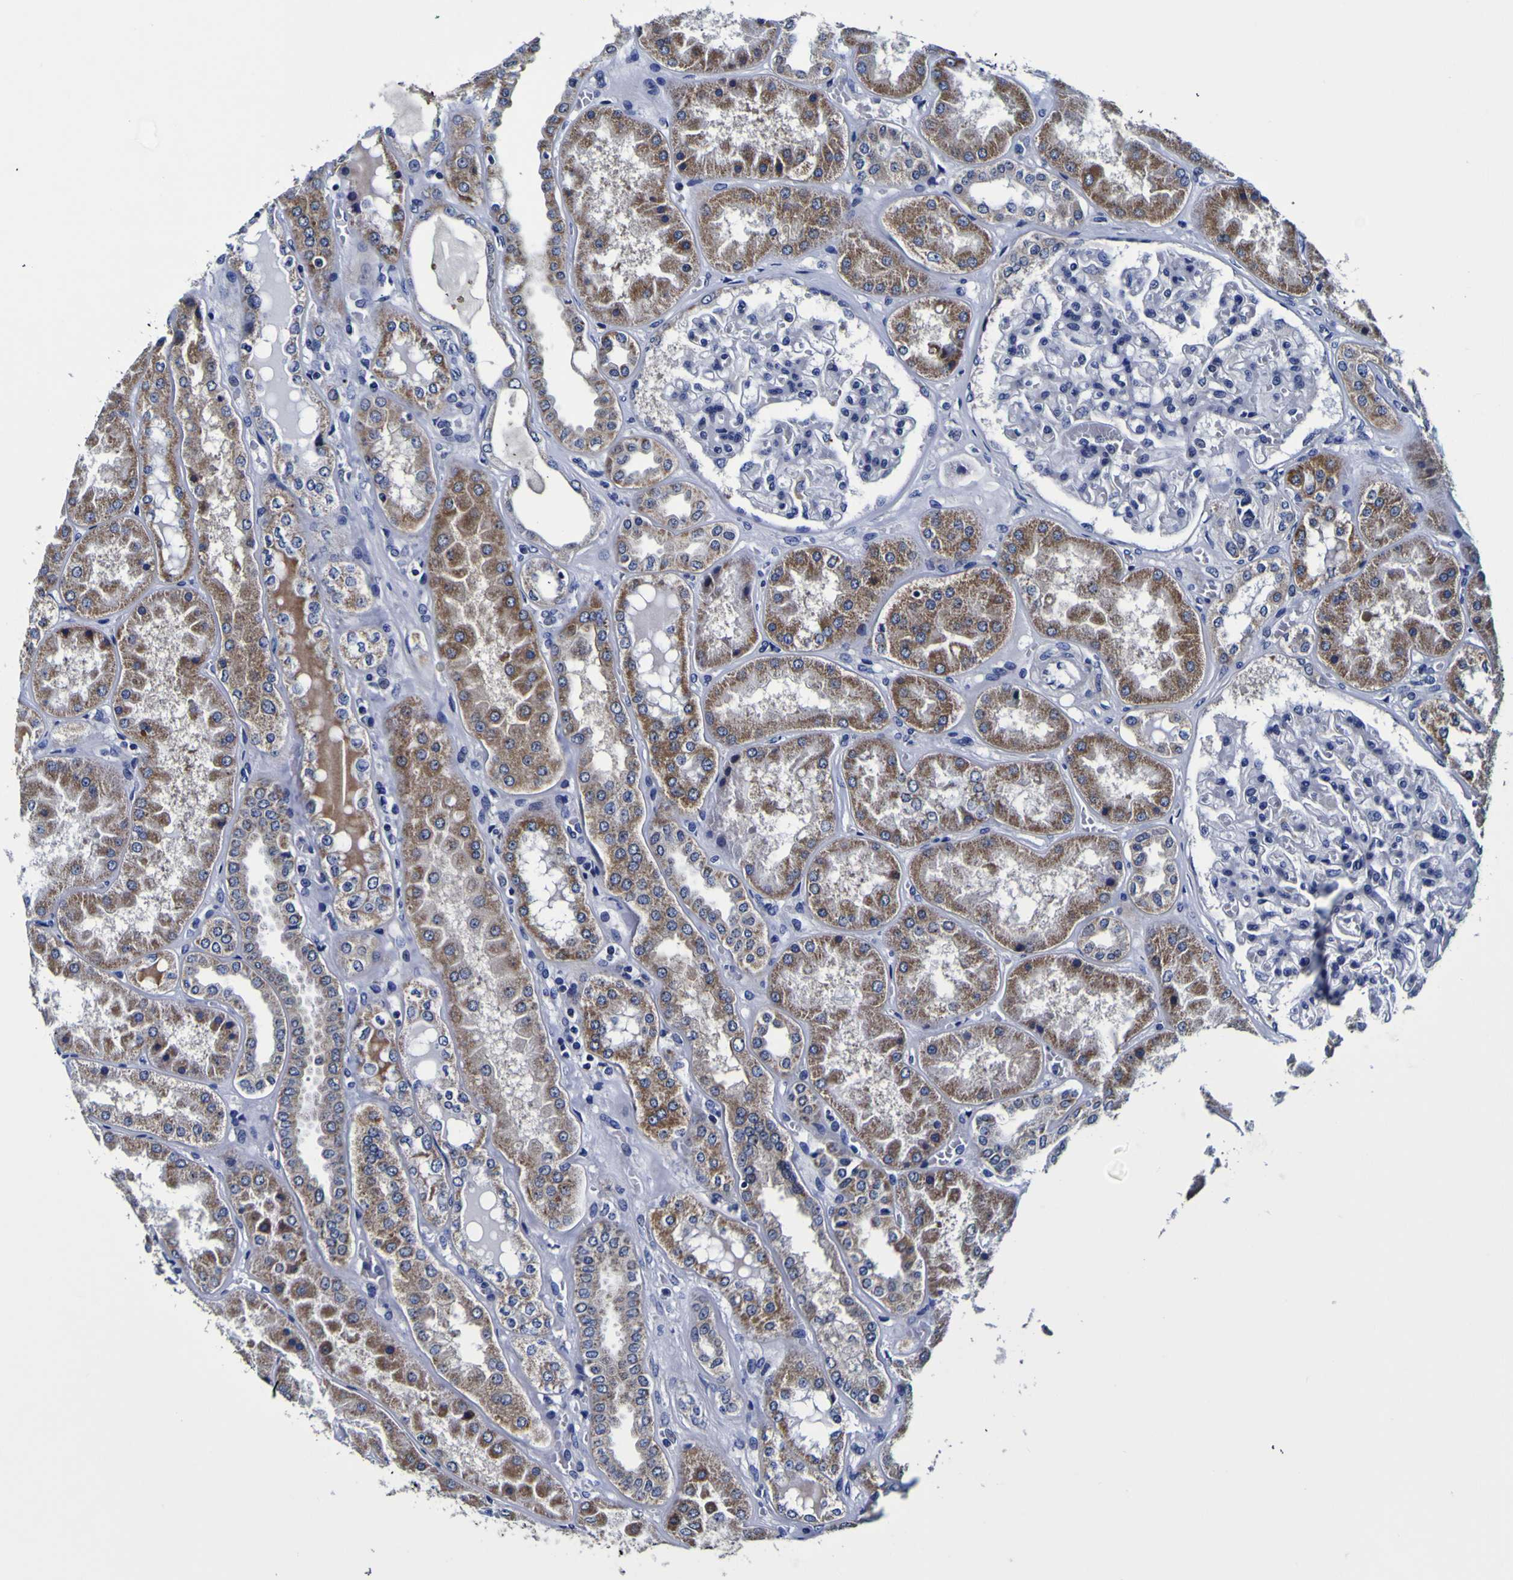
{"staining": {"intensity": "negative", "quantity": "none", "location": "none"}, "tissue": "kidney", "cell_type": "Cells in glomeruli", "image_type": "normal", "snomed": [{"axis": "morphology", "description": "Normal tissue, NOS"}, {"axis": "topography", "description": "Kidney"}], "caption": "Immunohistochemical staining of normal human kidney demonstrates no significant positivity in cells in glomeruli.", "gene": "PDLIM4", "patient": {"sex": "female", "age": 56}}